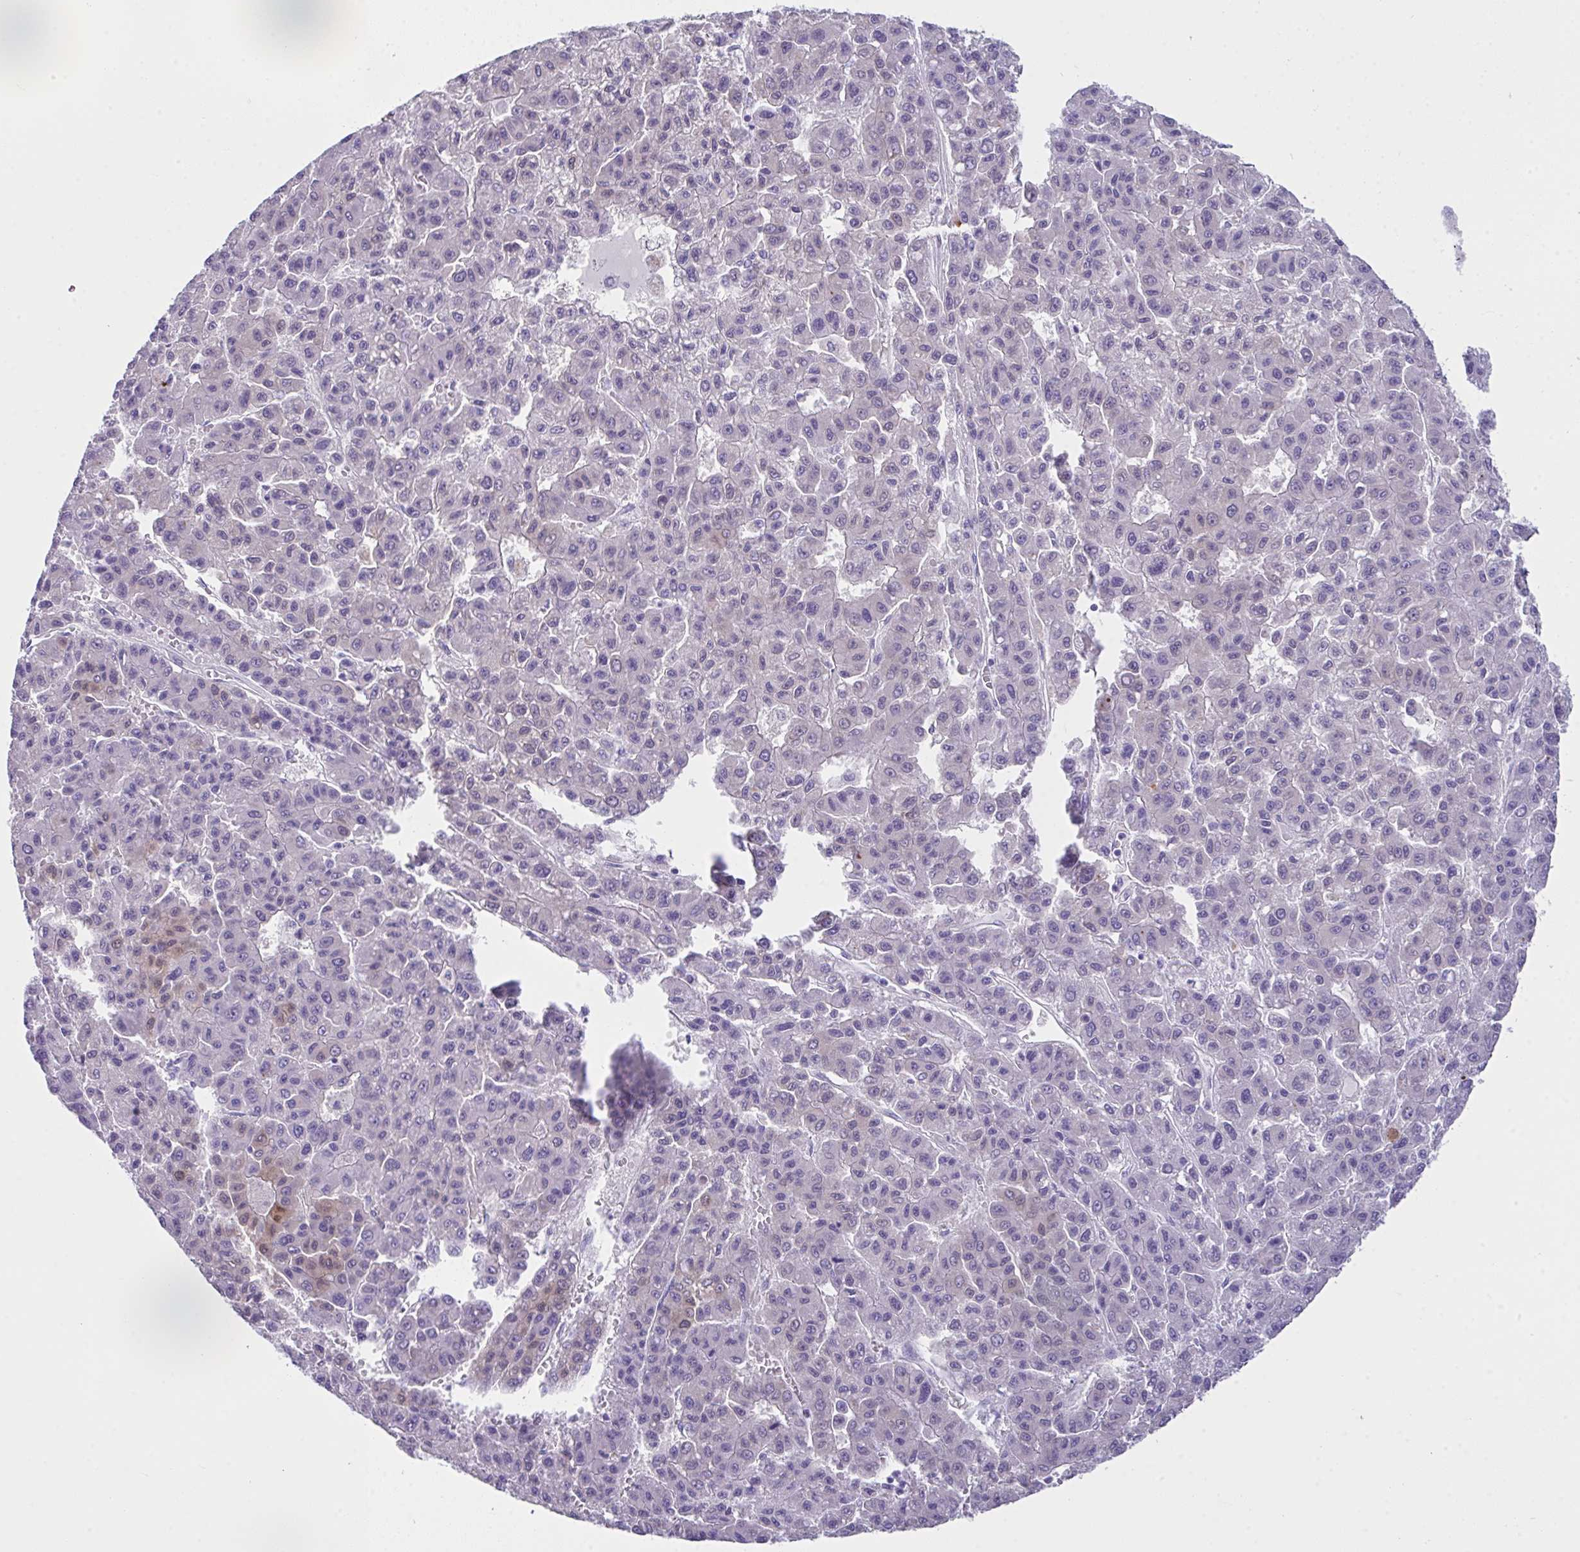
{"staining": {"intensity": "negative", "quantity": "none", "location": "none"}, "tissue": "liver cancer", "cell_type": "Tumor cells", "image_type": "cancer", "snomed": [{"axis": "morphology", "description": "Carcinoma, Hepatocellular, NOS"}, {"axis": "topography", "description": "Liver"}], "caption": "Tumor cells show no significant protein staining in liver cancer (hepatocellular carcinoma). (Brightfield microscopy of DAB IHC at high magnification).", "gene": "LGALS4", "patient": {"sex": "male", "age": 70}}